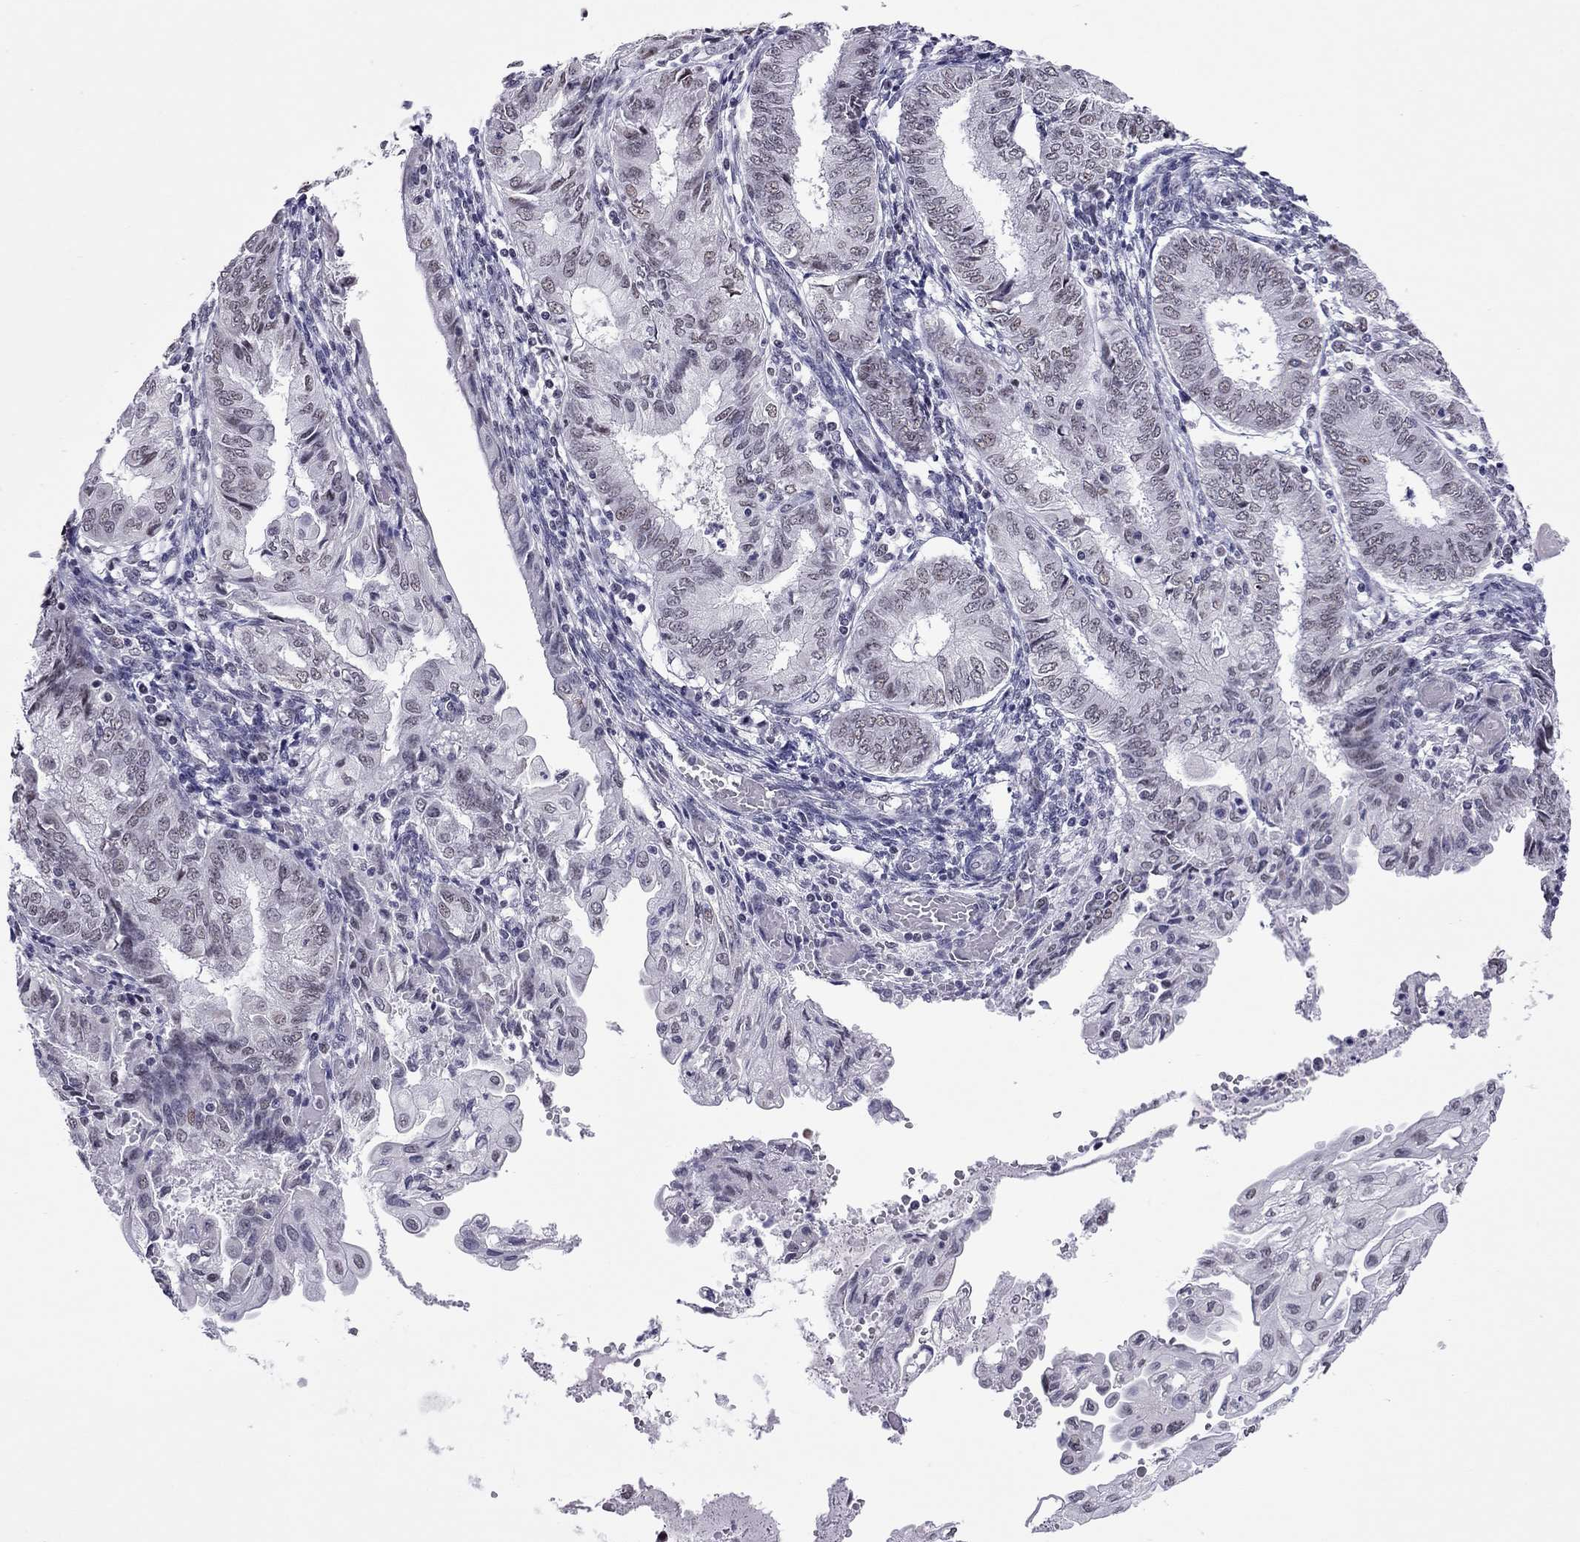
{"staining": {"intensity": "weak", "quantity": "25%-75%", "location": "nuclear"}, "tissue": "endometrial cancer", "cell_type": "Tumor cells", "image_type": "cancer", "snomed": [{"axis": "morphology", "description": "Adenocarcinoma, NOS"}, {"axis": "topography", "description": "Endometrium"}], "caption": "Endometrial cancer stained for a protein (brown) exhibits weak nuclear positive staining in about 25%-75% of tumor cells.", "gene": "PPP1R3A", "patient": {"sex": "female", "age": 68}}